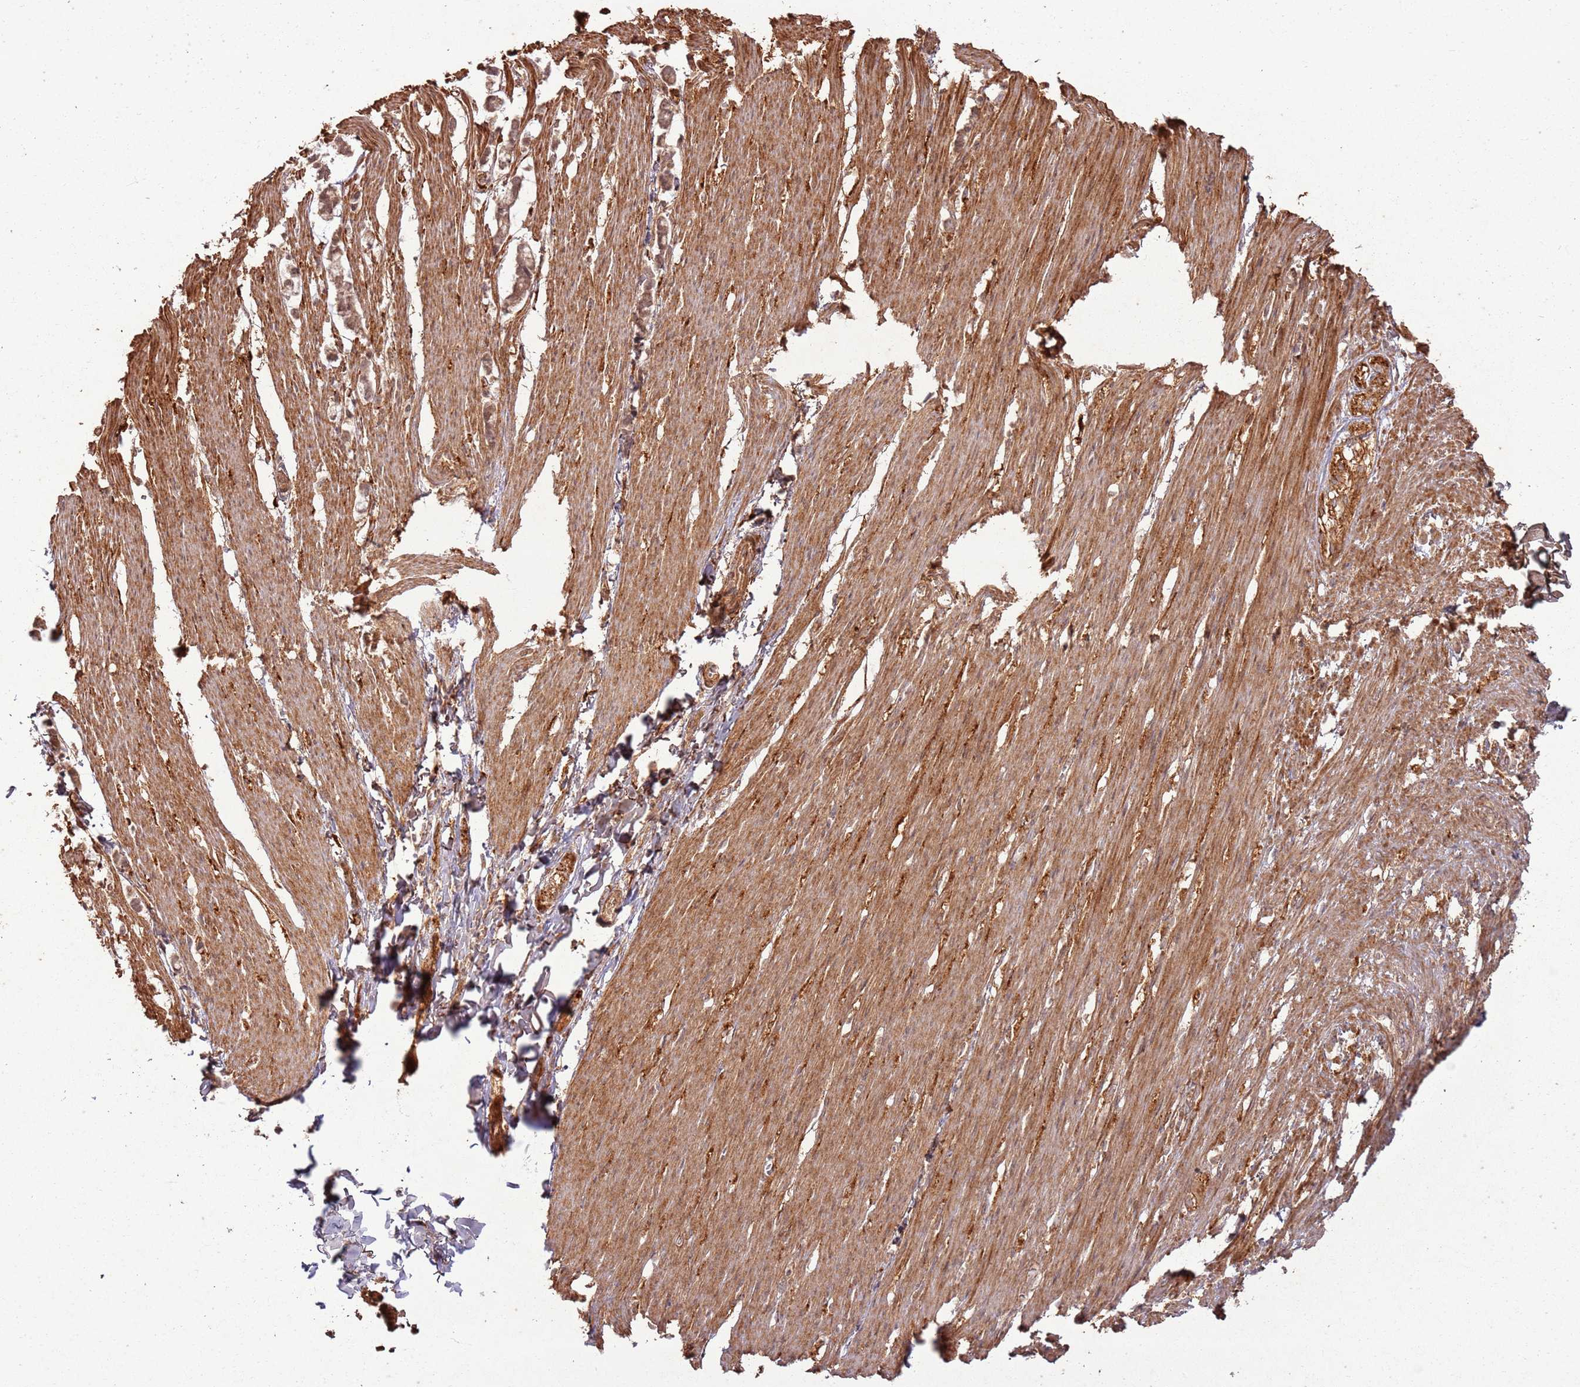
{"staining": {"intensity": "strong", "quantity": ">75%", "location": "cytoplasmic/membranous"}, "tissue": "smooth muscle", "cell_type": "Smooth muscle cells", "image_type": "normal", "snomed": [{"axis": "morphology", "description": "Normal tissue, NOS"}, {"axis": "morphology", "description": "Adenocarcinoma, NOS"}, {"axis": "topography", "description": "Colon"}, {"axis": "topography", "description": "Peripheral nerve tissue"}], "caption": "The immunohistochemical stain labels strong cytoplasmic/membranous positivity in smooth muscle cells of unremarkable smooth muscle. (DAB = brown stain, brightfield microscopy at high magnification).", "gene": "ZNF623", "patient": {"sex": "male", "age": 14}}